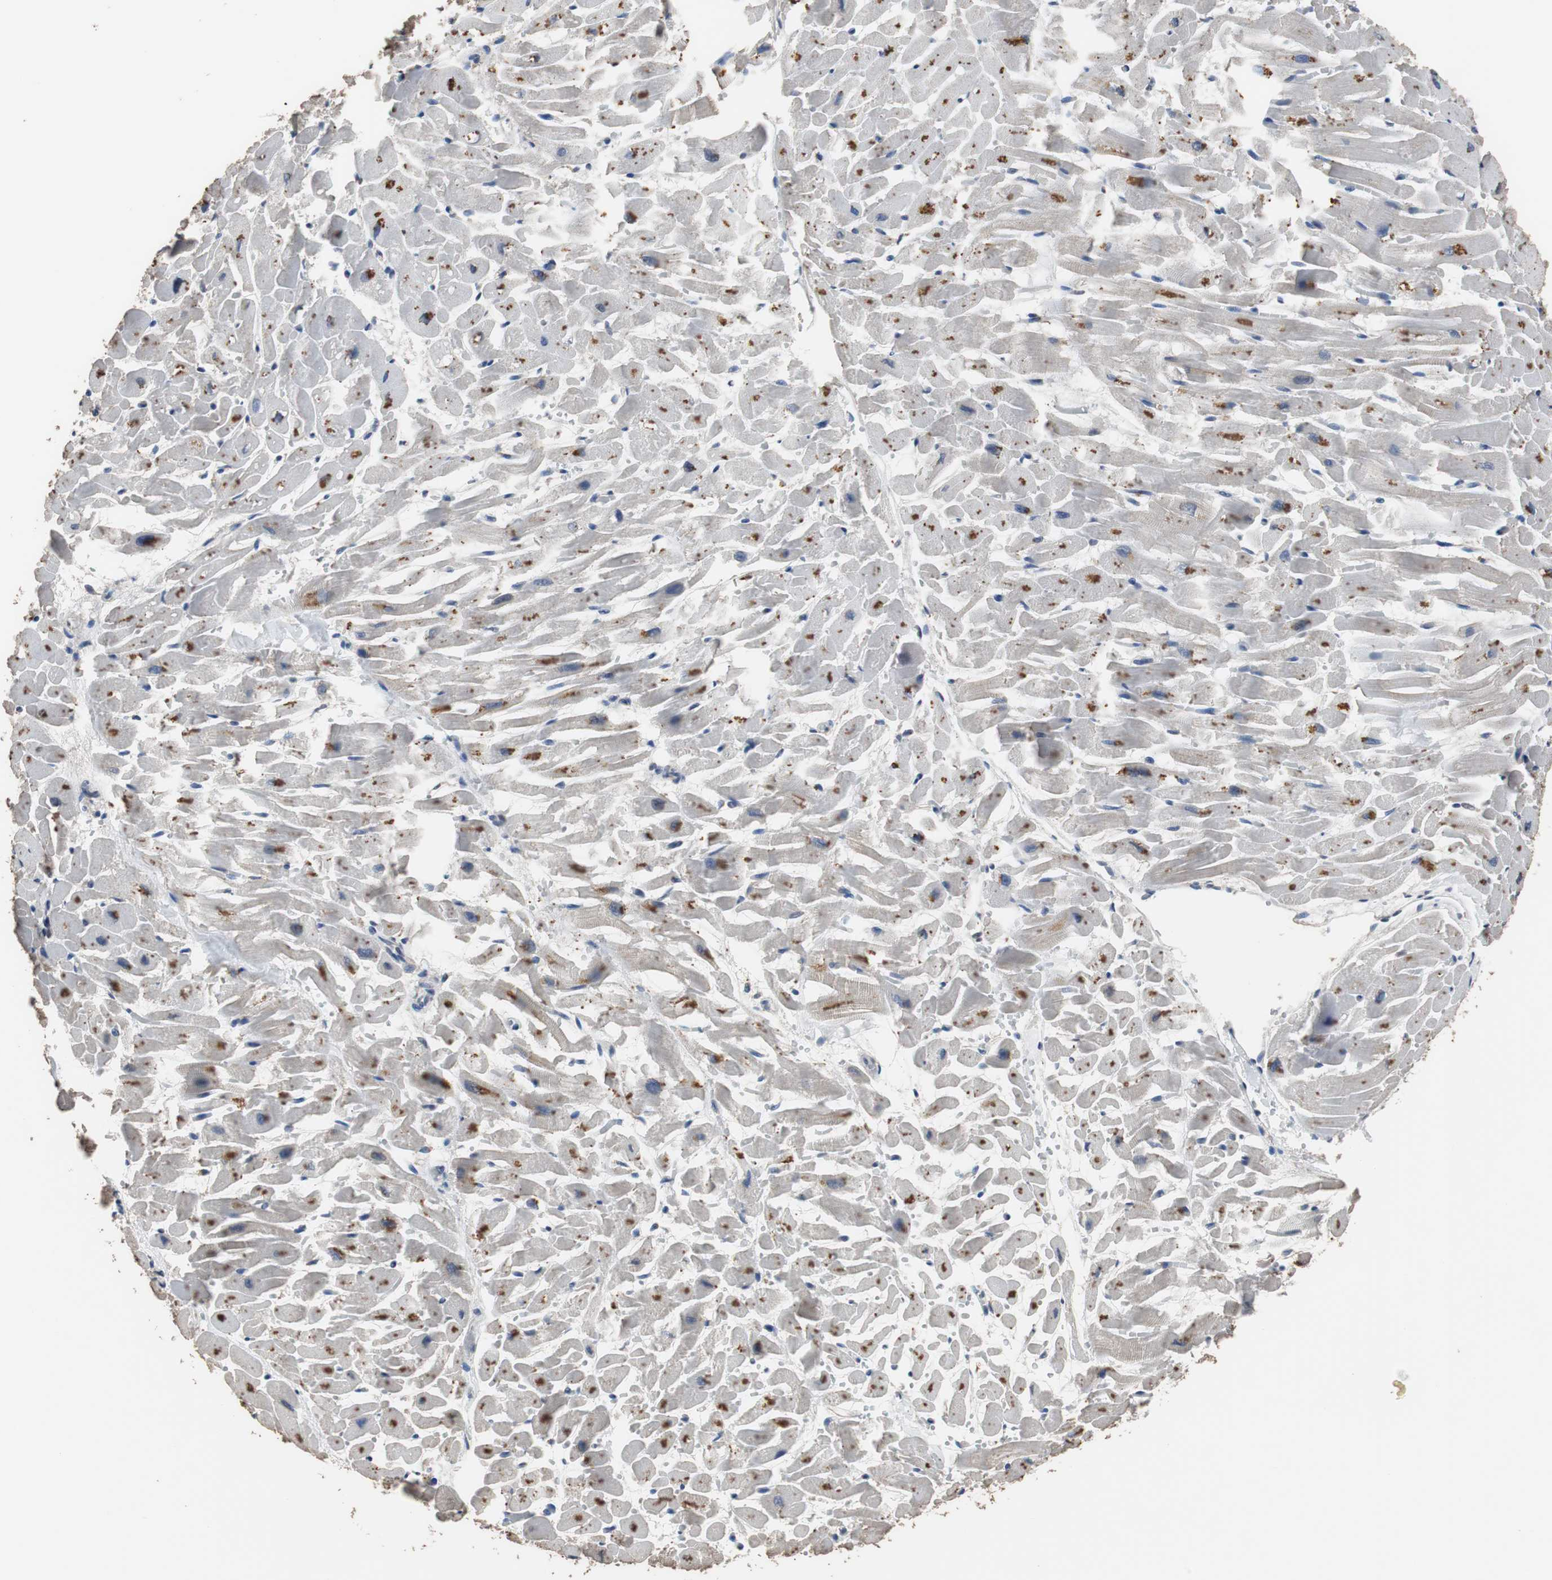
{"staining": {"intensity": "moderate", "quantity": "25%-75%", "location": "cytoplasmic/membranous"}, "tissue": "heart muscle", "cell_type": "Cardiomyocytes", "image_type": "normal", "snomed": [{"axis": "morphology", "description": "Normal tissue, NOS"}, {"axis": "topography", "description": "Heart"}], "caption": "This photomicrograph demonstrates unremarkable heart muscle stained with immunohistochemistry (IHC) to label a protein in brown. The cytoplasmic/membranous of cardiomyocytes show moderate positivity for the protein. Nuclei are counter-stained blue.", "gene": "SCIMP", "patient": {"sex": "female", "age": 19}}